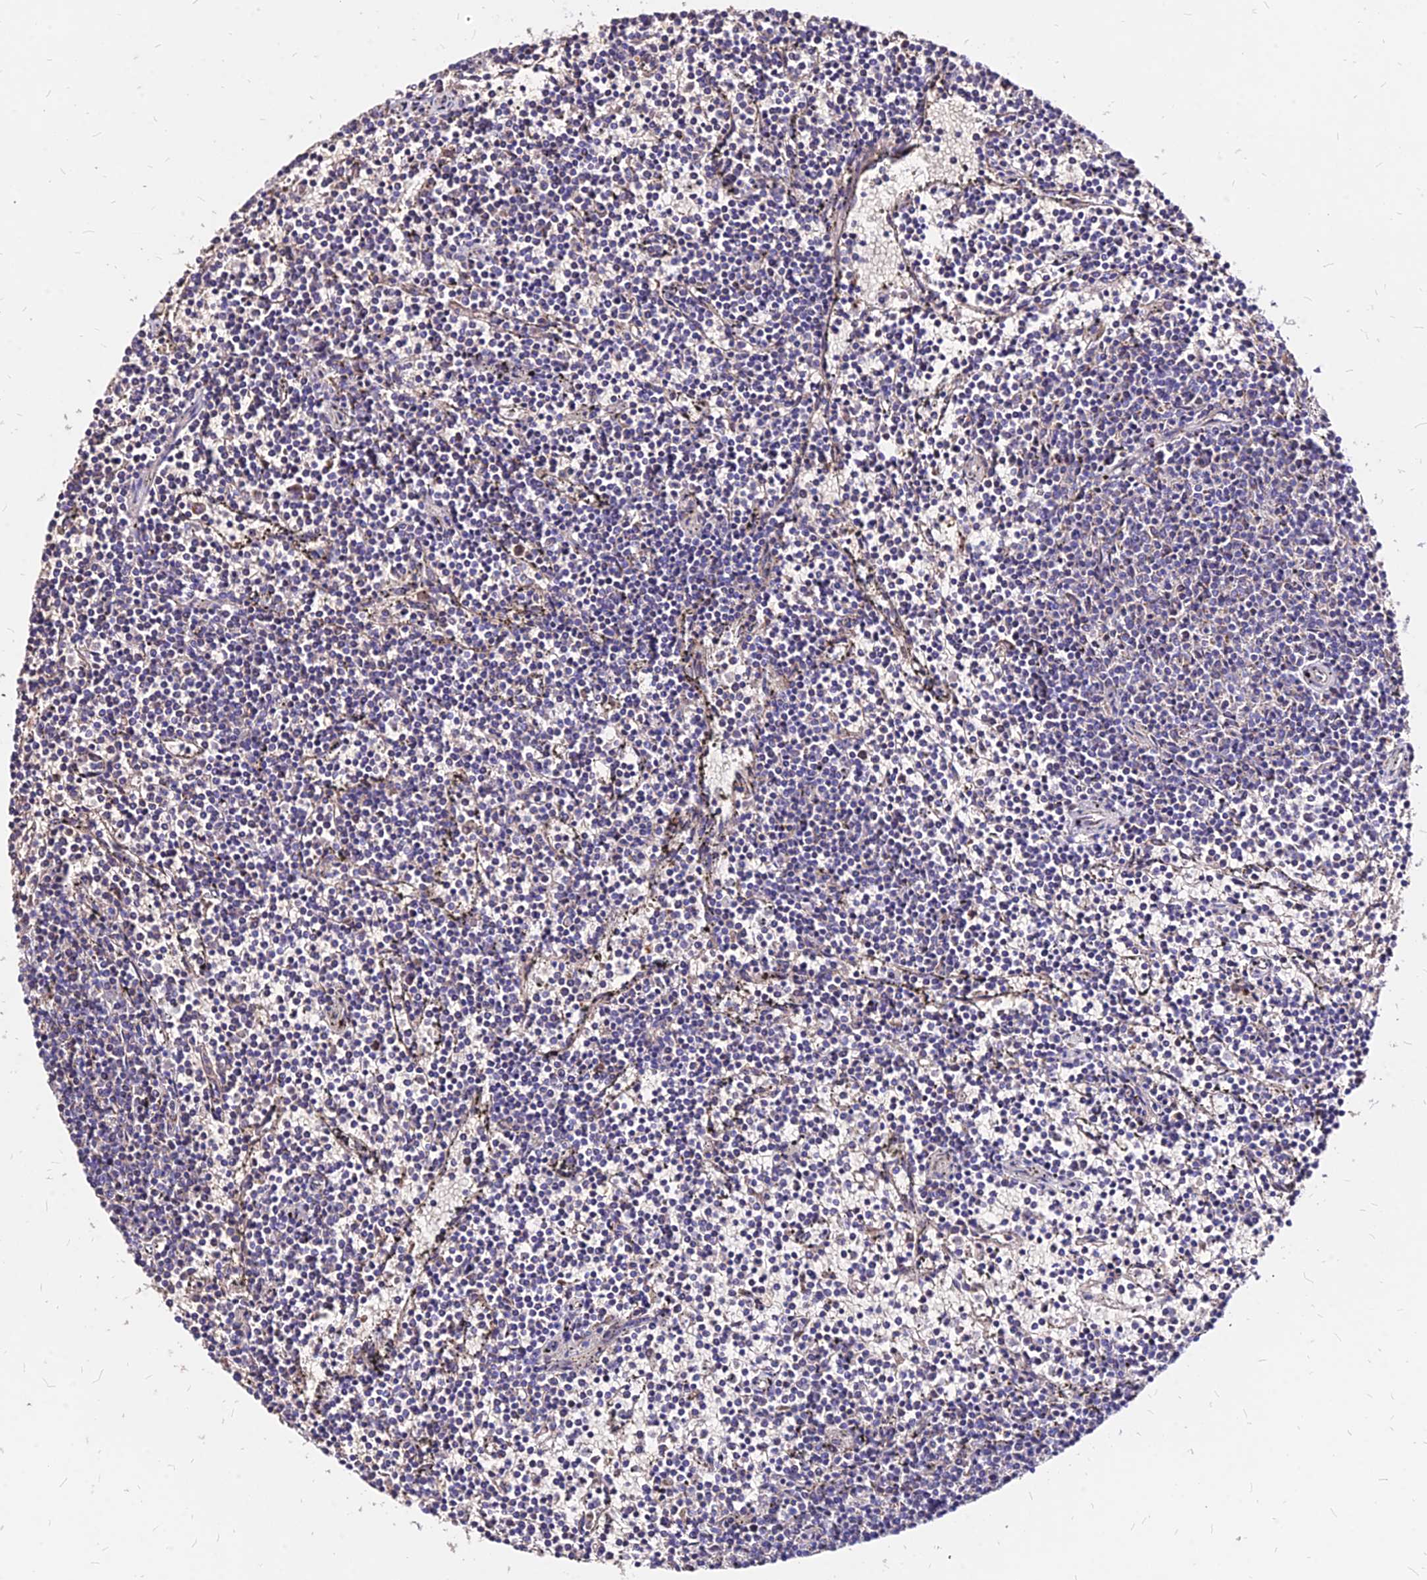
{"staining": {"intensity": "negative", "quantity": "none", "location": "none"}, "tissue": "lymphoma", "cell_type": "Tumor cells", "image_type": "cancer", "snomed": [{"axis": "morphology", "description": "Malignant lymphoma, non-Hodgkin's type, Low grade"}, {"axis": "topography", "description": "Spleen"}], "caption": "A high-resolution histopathology image shows immunohistochemistry staining of lymphoma, which exhibits no significant positivity in tumor cells. (Immunohistochemistry, brightfield microscopy, high magnification).", "gene": "MRPL3", "patient": {"sex": "female", "age": 50}}